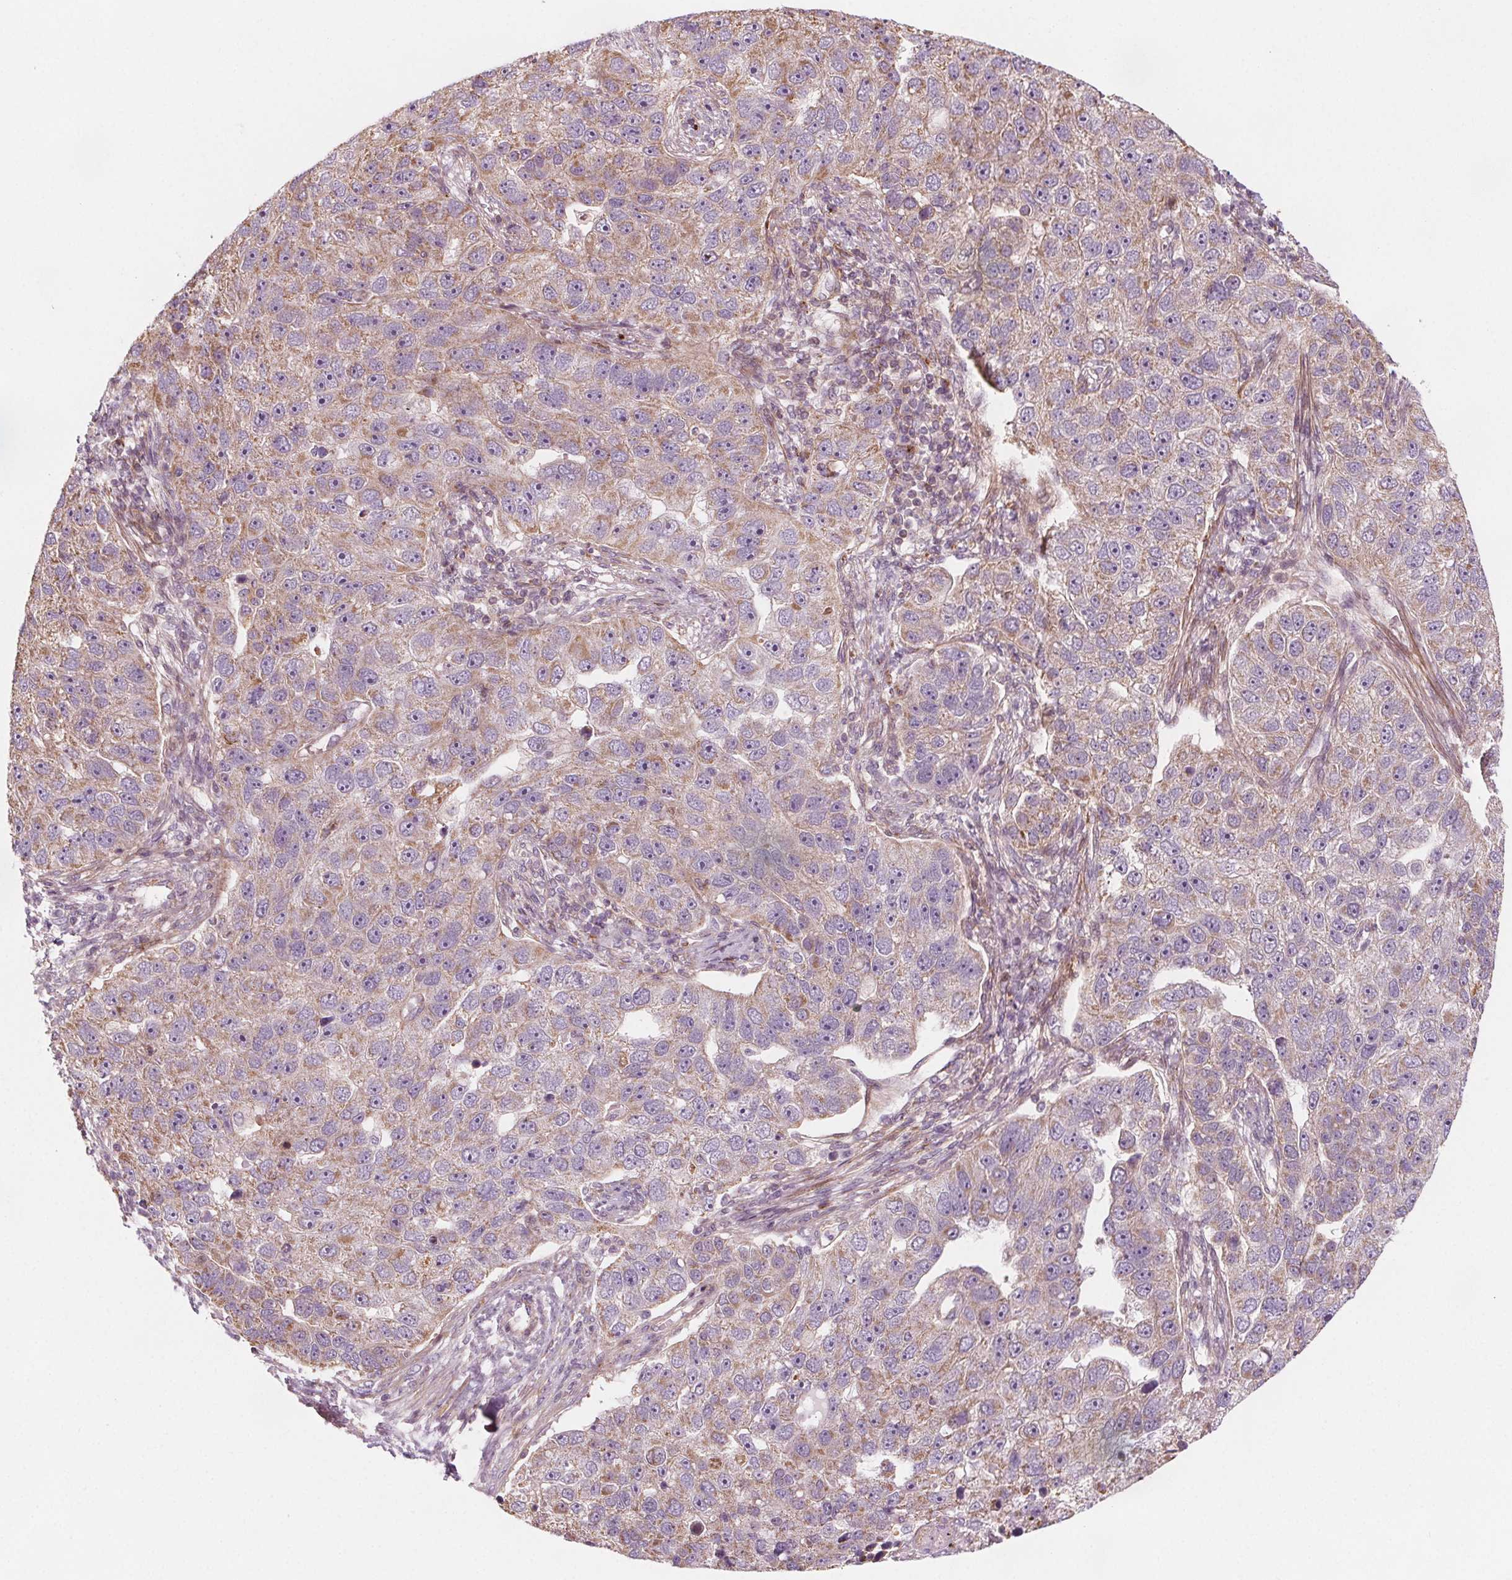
{"staining": {"intensity": "weak", "quantity": ">75%", "location": "cytoplasmic/membranous"}, "tissue": "pancreatic cancer", "cell_type": "Tumor cells", "image_type": "cancer", "snomed": [{"axis": "morphology", "description": "Adenocarcinoma, NOS"}, {"axis": "topography", "description": "Pancreas"}], "caption": "IHC (DAB) staining of pancreatic cancer displays weak cytoplasmic/membranous protein positivity in about >75% of tumor cells.", "gene": "ADAM33", "patient": {"sex": "female", "age": 61}}